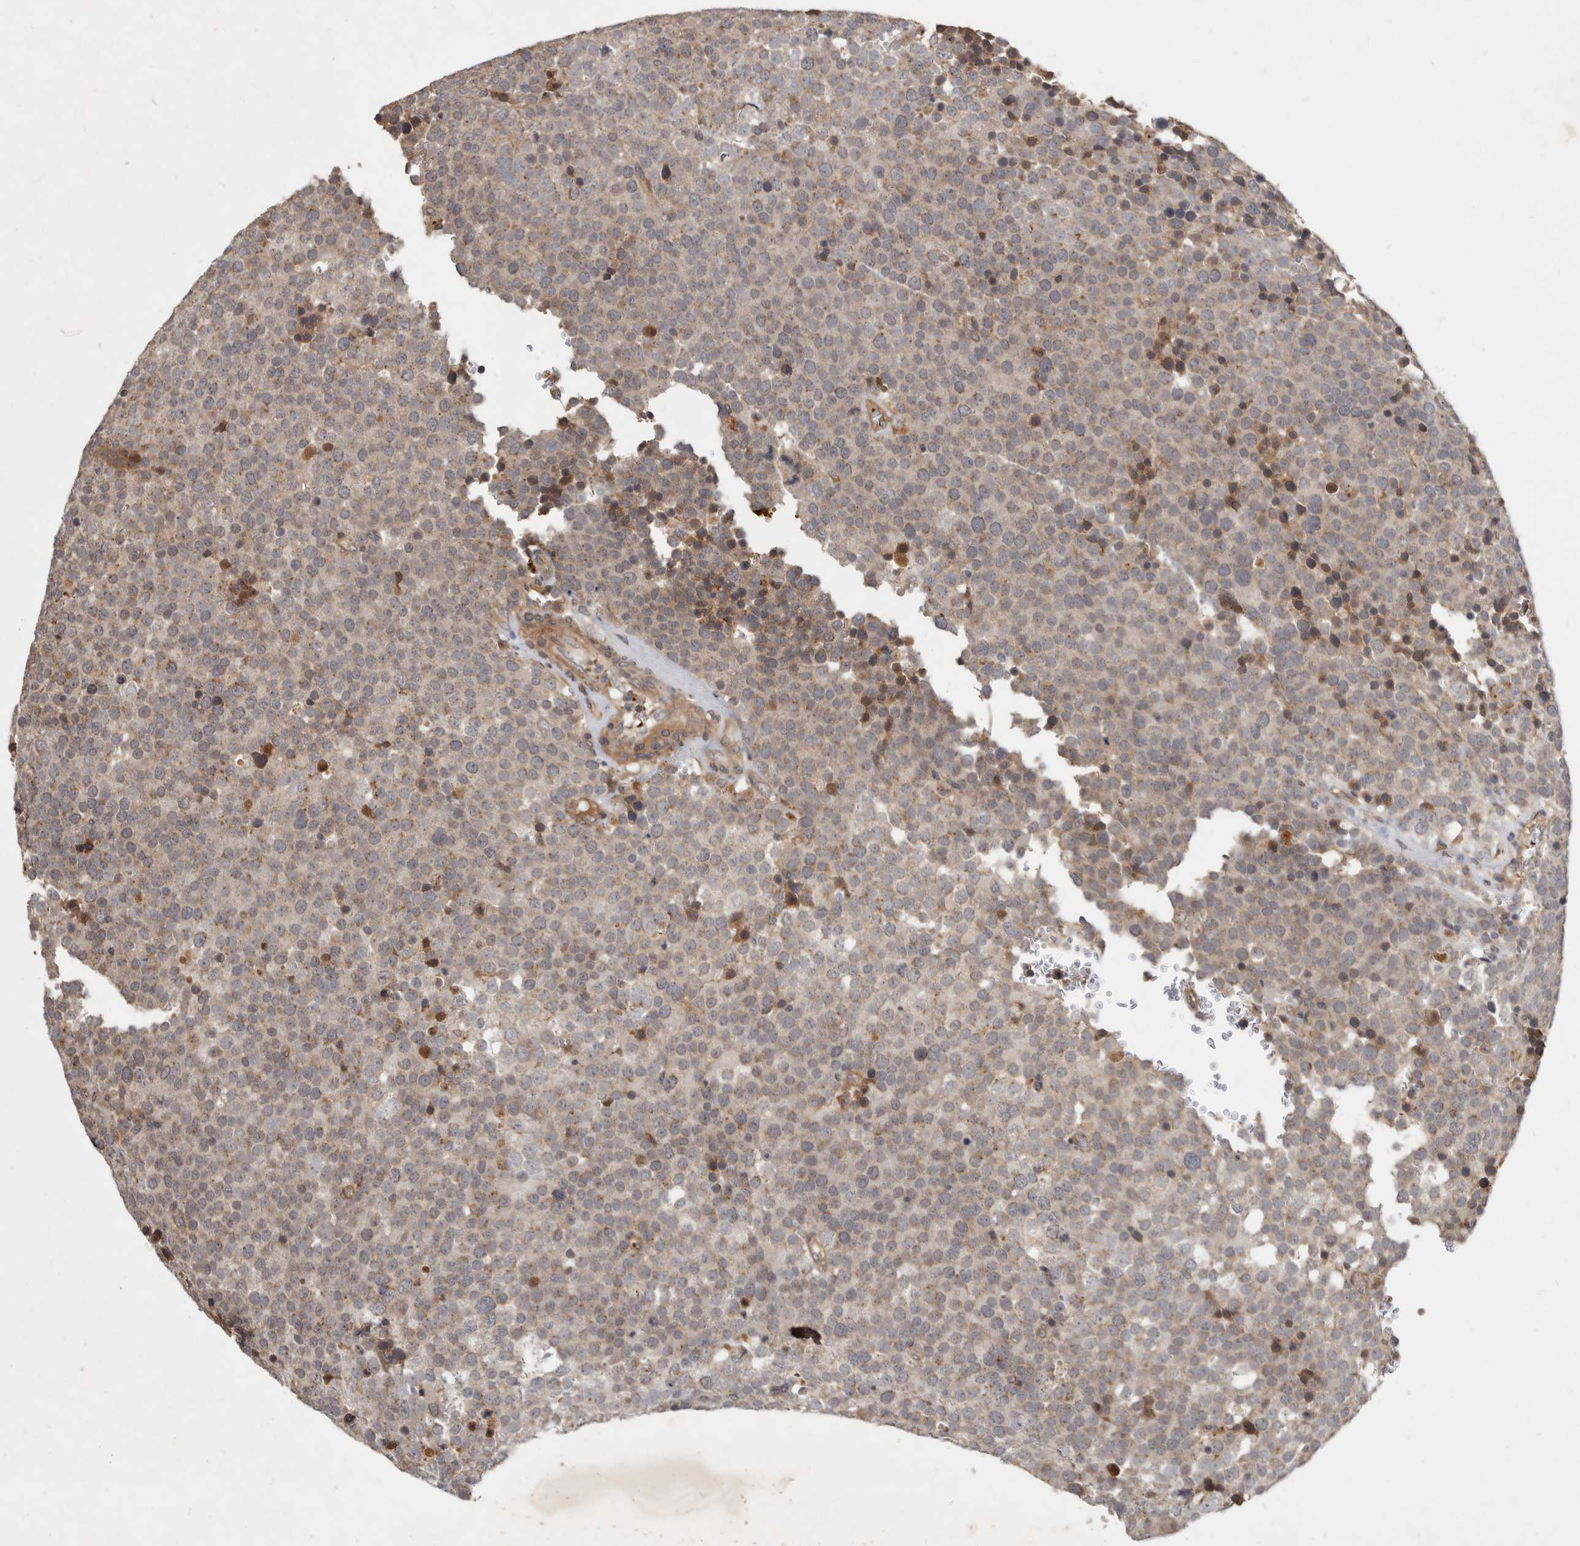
{"staining": {"intensity": "weak", "quantity": ">75%", "location": "cytoplasmic/membranous"}, "tissue": "testis cancer", "cell_type": "Tumor cells", "image_type": "cancer", "snomed": [{"axis": "morphology", "description": "Seminoma, NOS"}, {"axis": "topography", "description": "Testis"}], "caption": "IHC micrograph of human testis seminoma stained for a protein (brown), which demonstrates low levels of weak cytoplasmic/membranous expression in approximately >75% of tumor cells.", "gene": "DNAJC28", "patient": {"sex": "male", "age": 71}}